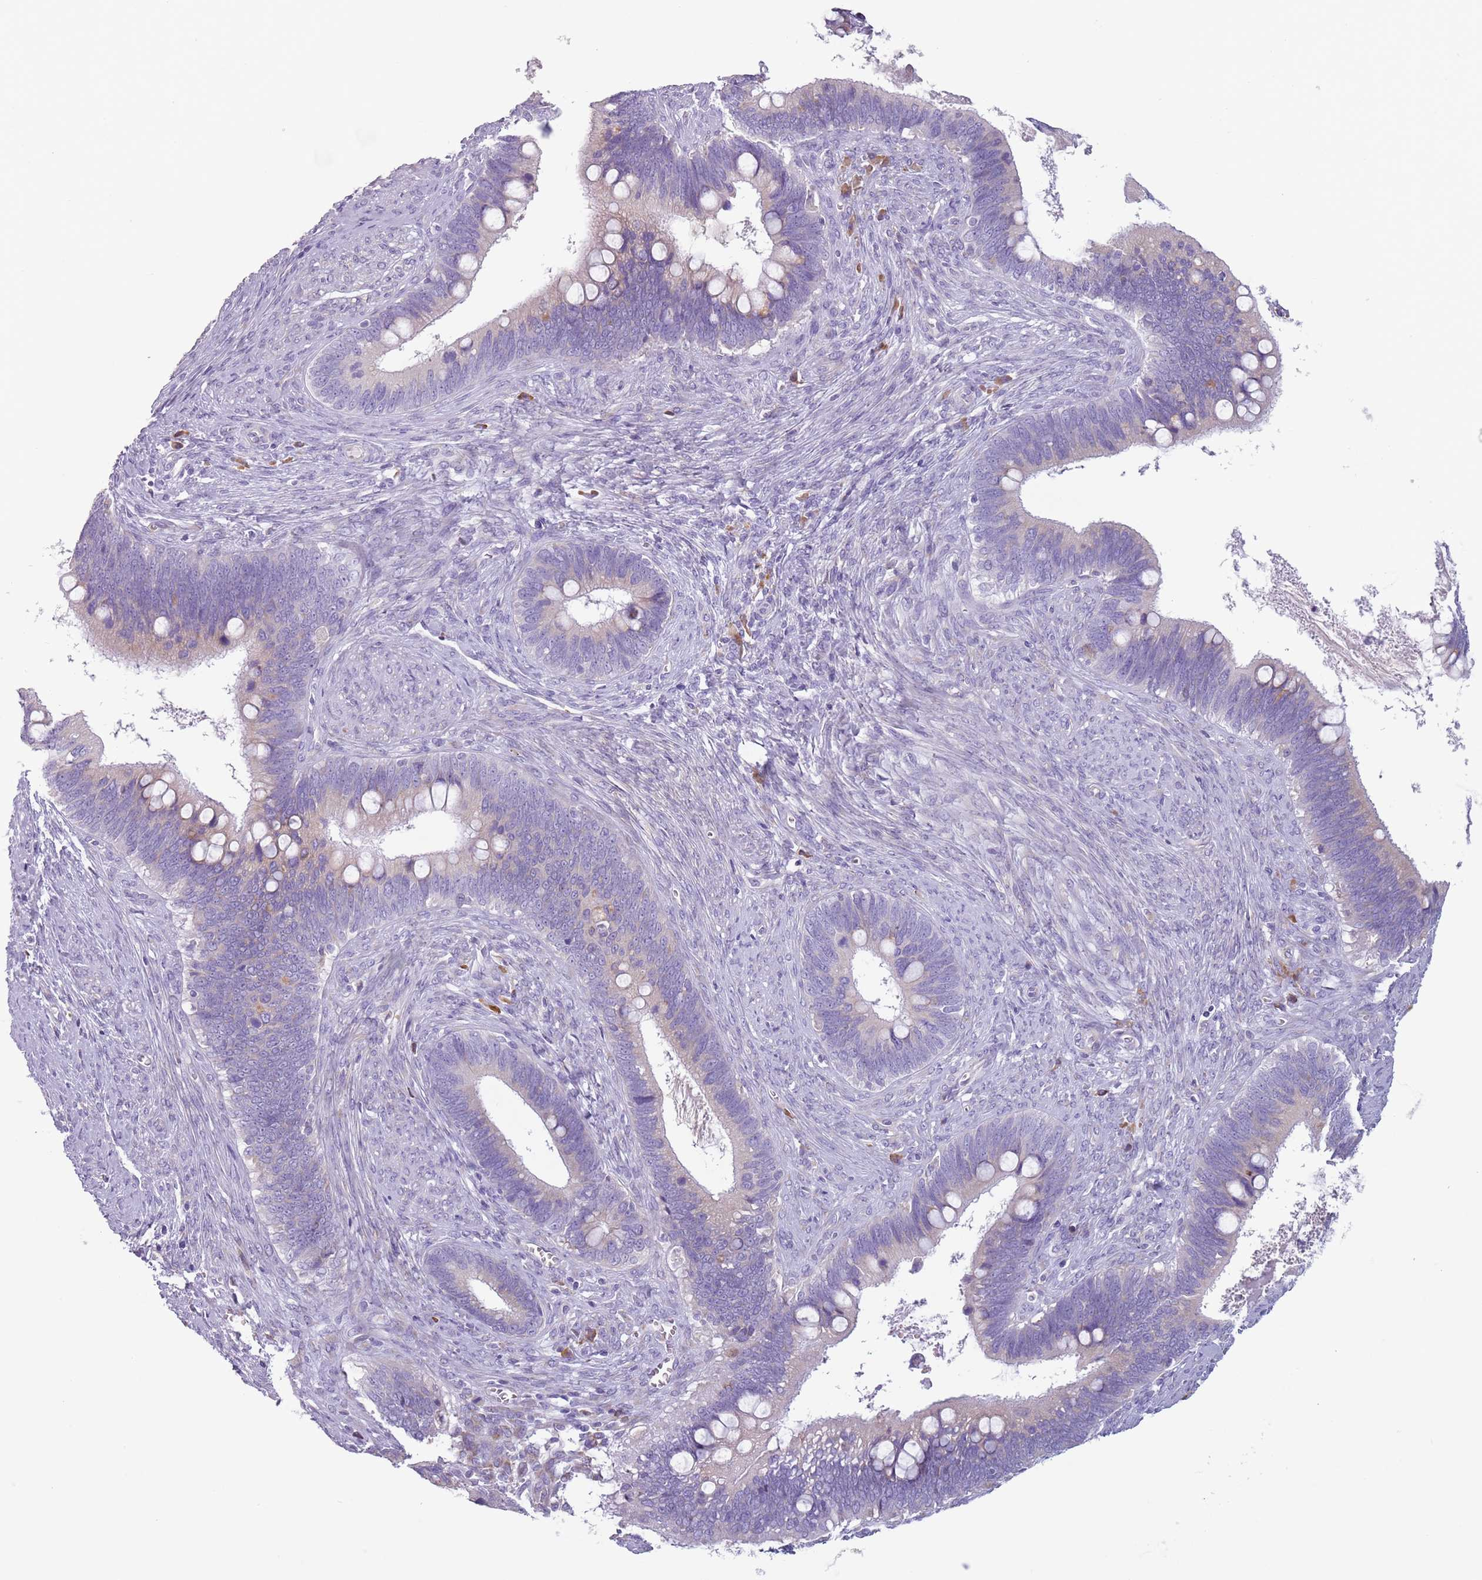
{"staining": {"intensity": "weak", "quantity": "<25%", "location": "cytoplasmic/membranous"}, "tissue": "cervical cancer", "cell_type": "Tumor cells", "image_type": "cancer", "snomed": [{"axis": "morphology", "description": "Adenocarcinoma, NOS"}, {"axis": "topography", "description": "Cervix"}], "caption": "IHC of human adenocarcinoma (cervical) displays no positivity in tumor cells.", "gene": "HYOU1", "patient": {"sex": "female", "age": 42}}